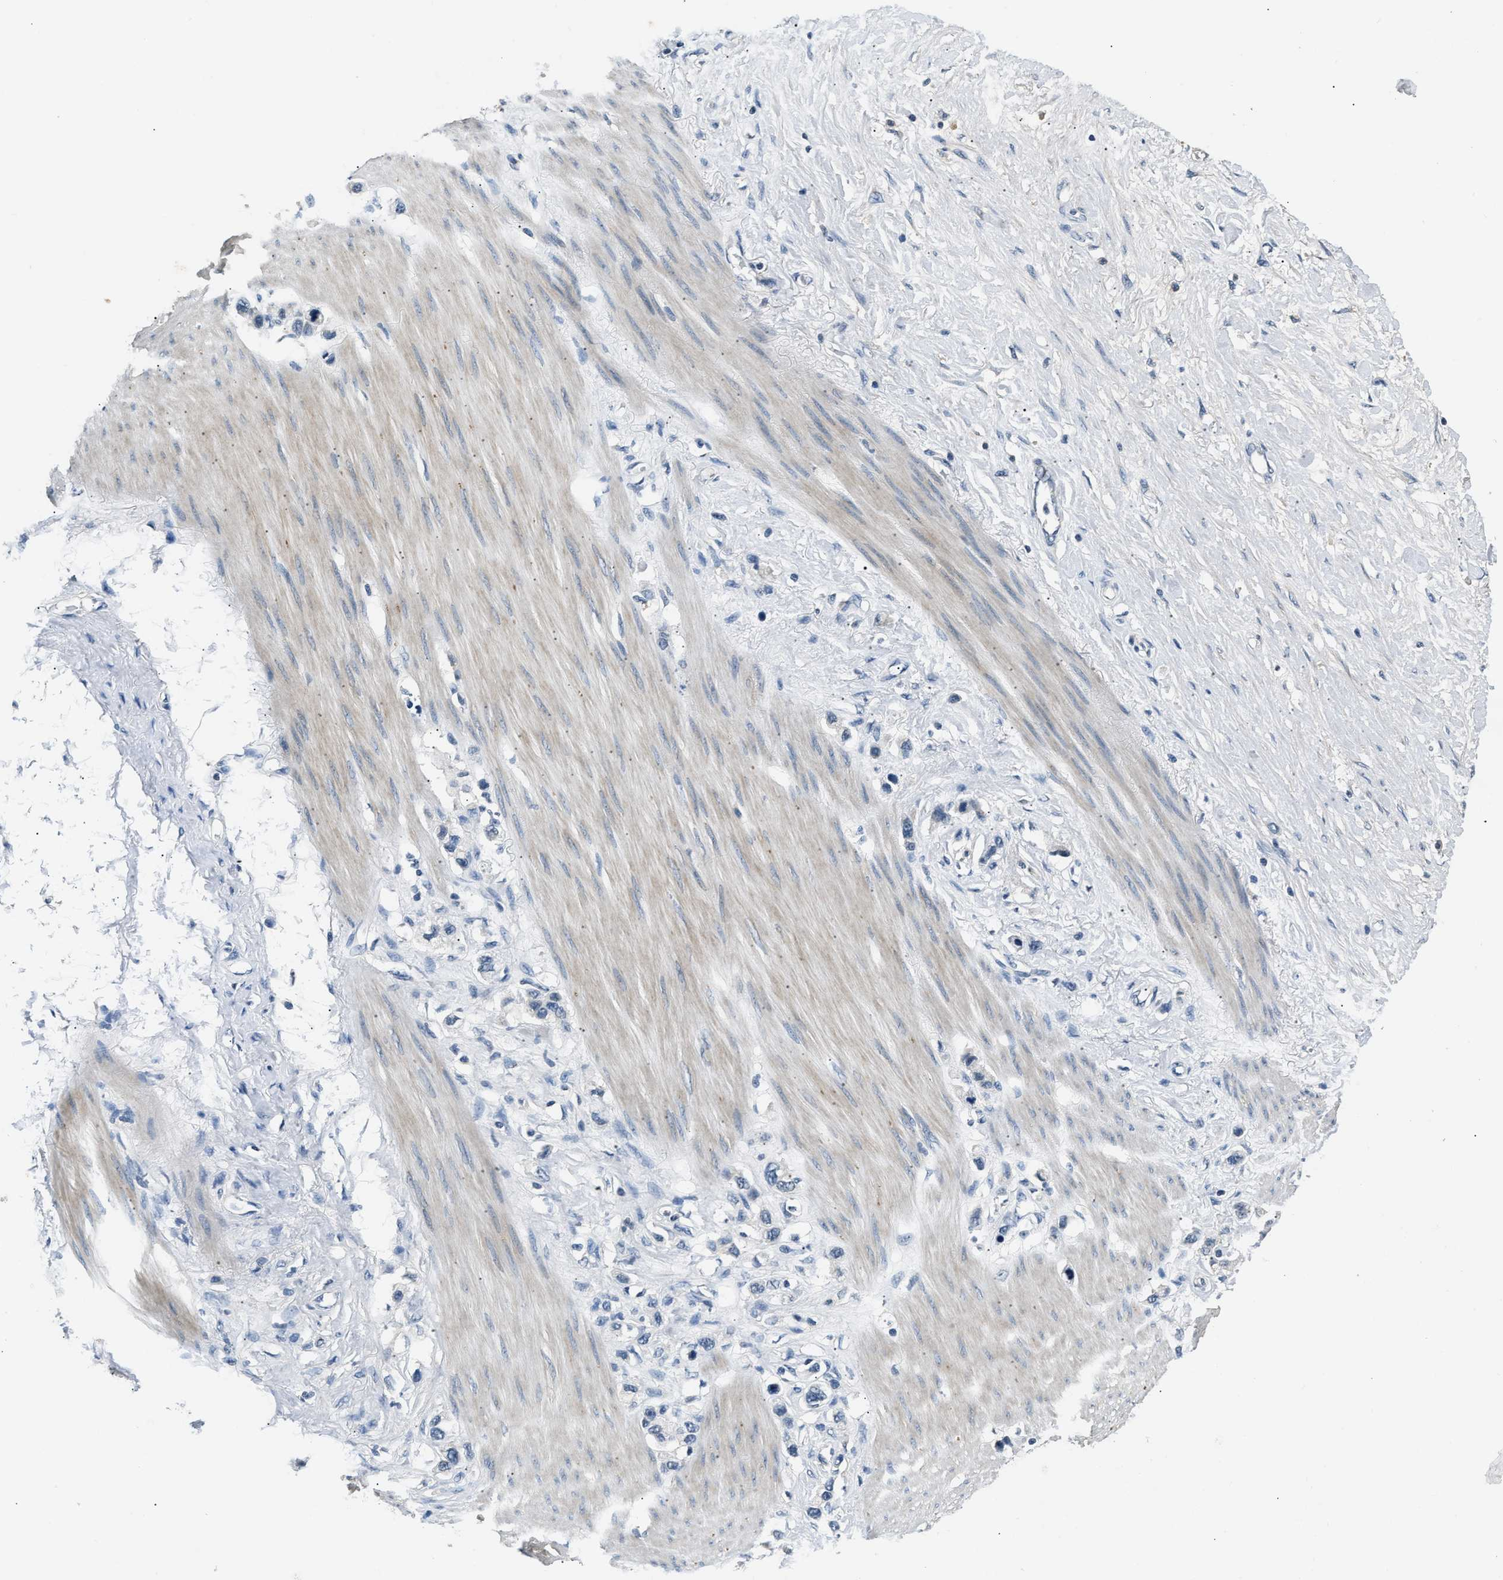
{"staining": {"intensity": "negative", "quantity": "none", "location": "none"}, "tissue": "stomach cancer", "cell_type": "Tumor cells", "image_type": "cancer", "snomed": [{"axis": "morphology", "description": "Adenocarcinoma, NOS"}, {"axis": "topography", "description": "Stomach"}], "caption": "A high-resolution image shows immunohistochemistry staining of stomach cancer, which reveals no significant positivity in tumor cells. The staining is performed using DAB (3,3'-diaminobenzidine) brown chromogen with nuclei counter-stained in using hematoxylin.", "gene": "INHA", "patient": {"sex": "female", "age": 65}}